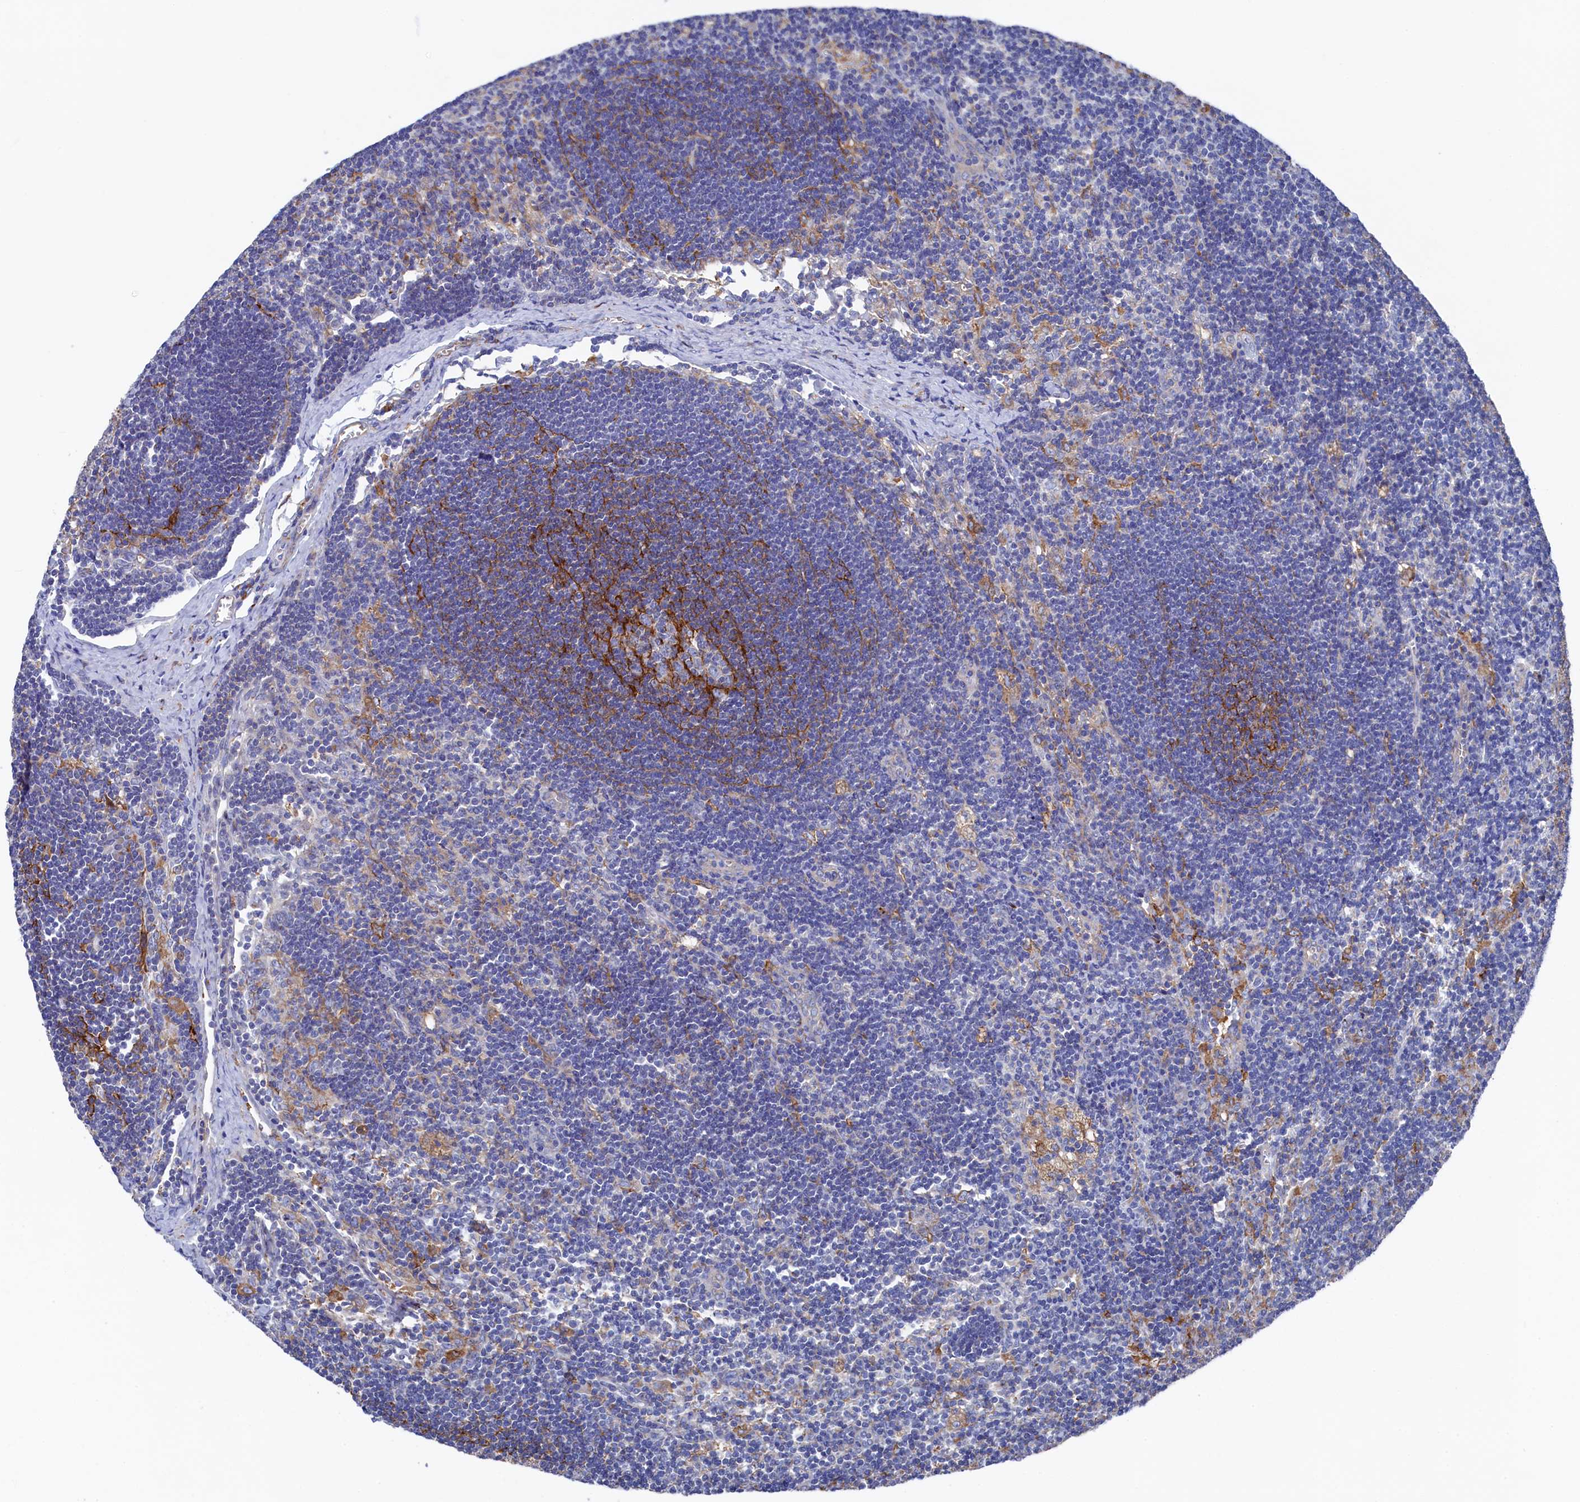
{"staining": {"intensity": "moderate", "quantity": "25%-75%", "location": "cytoplasmic/membranous"}, "tissue": "lymph node", "cell_type": "Germinal center cells", "image_type": "normal", "snomed": [{"axis": "morphology", "description": "Normal tissue, NOS"}, {"axis": "topography", "description": "Lymph node"}], "caption": "IHC (DAB) staining of normal human lymph node shows moderate cytoplasmic/membranous protein staining in approximately 25%-75% of germinal center cells. The staining was performed using DAB to visualize the protein expression in brown, while the nuclei were stained in blue with hematoxylin (Magnification: 20x).", "gene": "C12orf73", "patient": {"sex": "male", "age": 24}}